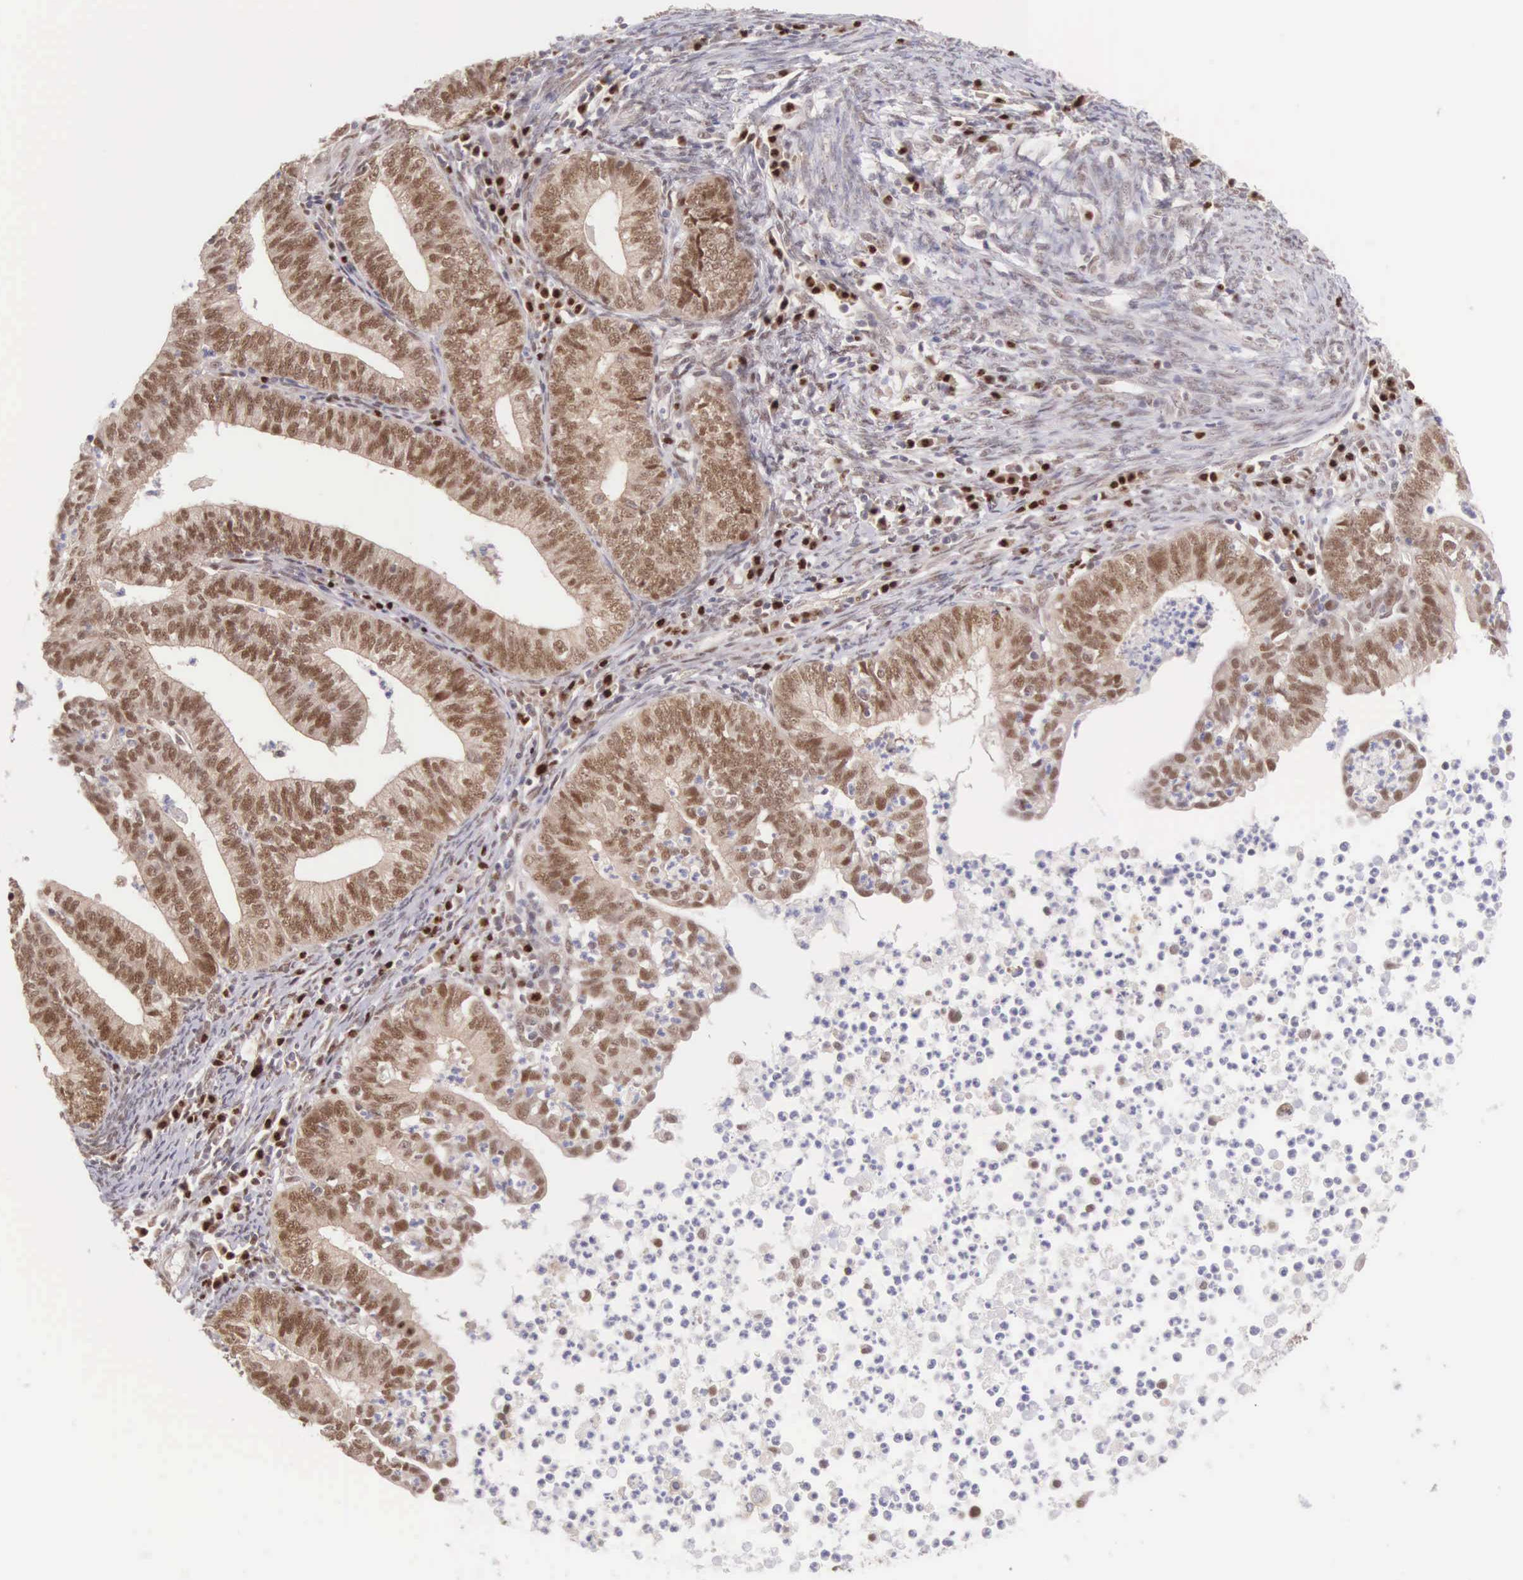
{"staining": {"intensity": "moderate", "quantity": ">75%", "location": "cytoplasmic/membranous,nuclear"}, "tissue": "endometrial cancer", "cell_type": "Tumor cells", "image_type": "cancer", "snomed": [{"axis": "morphology", "description": "Adenocarcinoma, NOS"}, {"axis": "topography", "description": "Endometrium"}], "caption": "Brown immunohistochemical staining in endometrial adenocarcinoma demonstrates moderate cytoplasmic/membranous and nuclear staining in about >75% of tumor cells.", "gene": "CCDC117", "patient": {"sex": "female", "age": 66}}